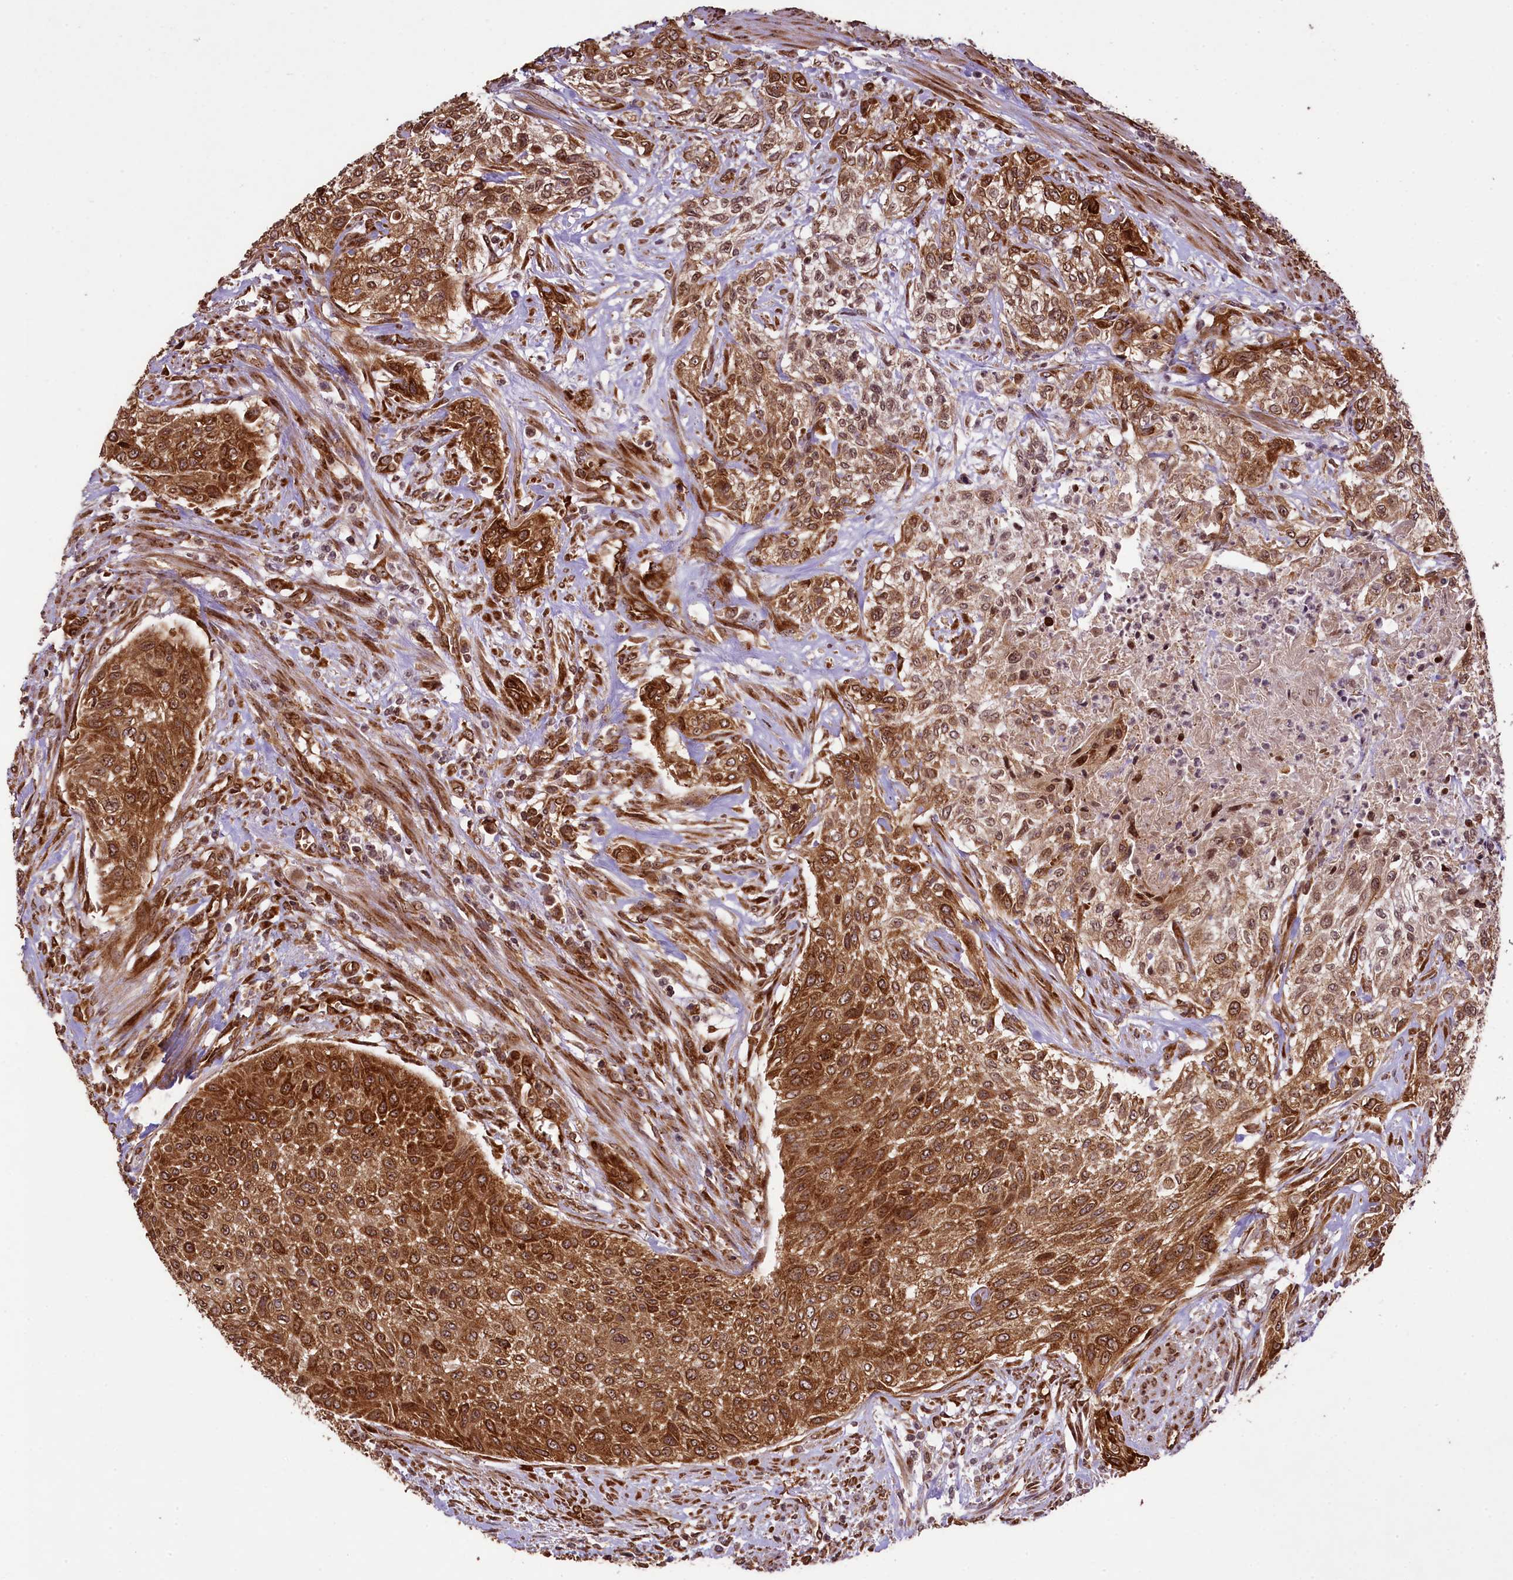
{"staining": {"intensity": "strong", "quantity": ">75%", "location": "cytoplasmic/membranous"}, "tissue": "urothelial cancer", "cell_type": "Tumor cells", "image_type": "cancer", "snomed": [{"axis": "morphology", "description": "Normal tissue, NOS"}, {"axis": "morphology", "description": "Urothelial carcinoma, NOS"}, {"axis": "topography", "description": "Urinary bladder"}, {"axis": "topography", "description": "Peripheral nerve tissue"}], "caption": "Tumor cells show high levels of strong cytoplasmic/membranous positivity in approximately >75% of cells in human transitional cell carcinoma.", "gene": "LARP4", "patient": {"sex": "male", "age": 35}}